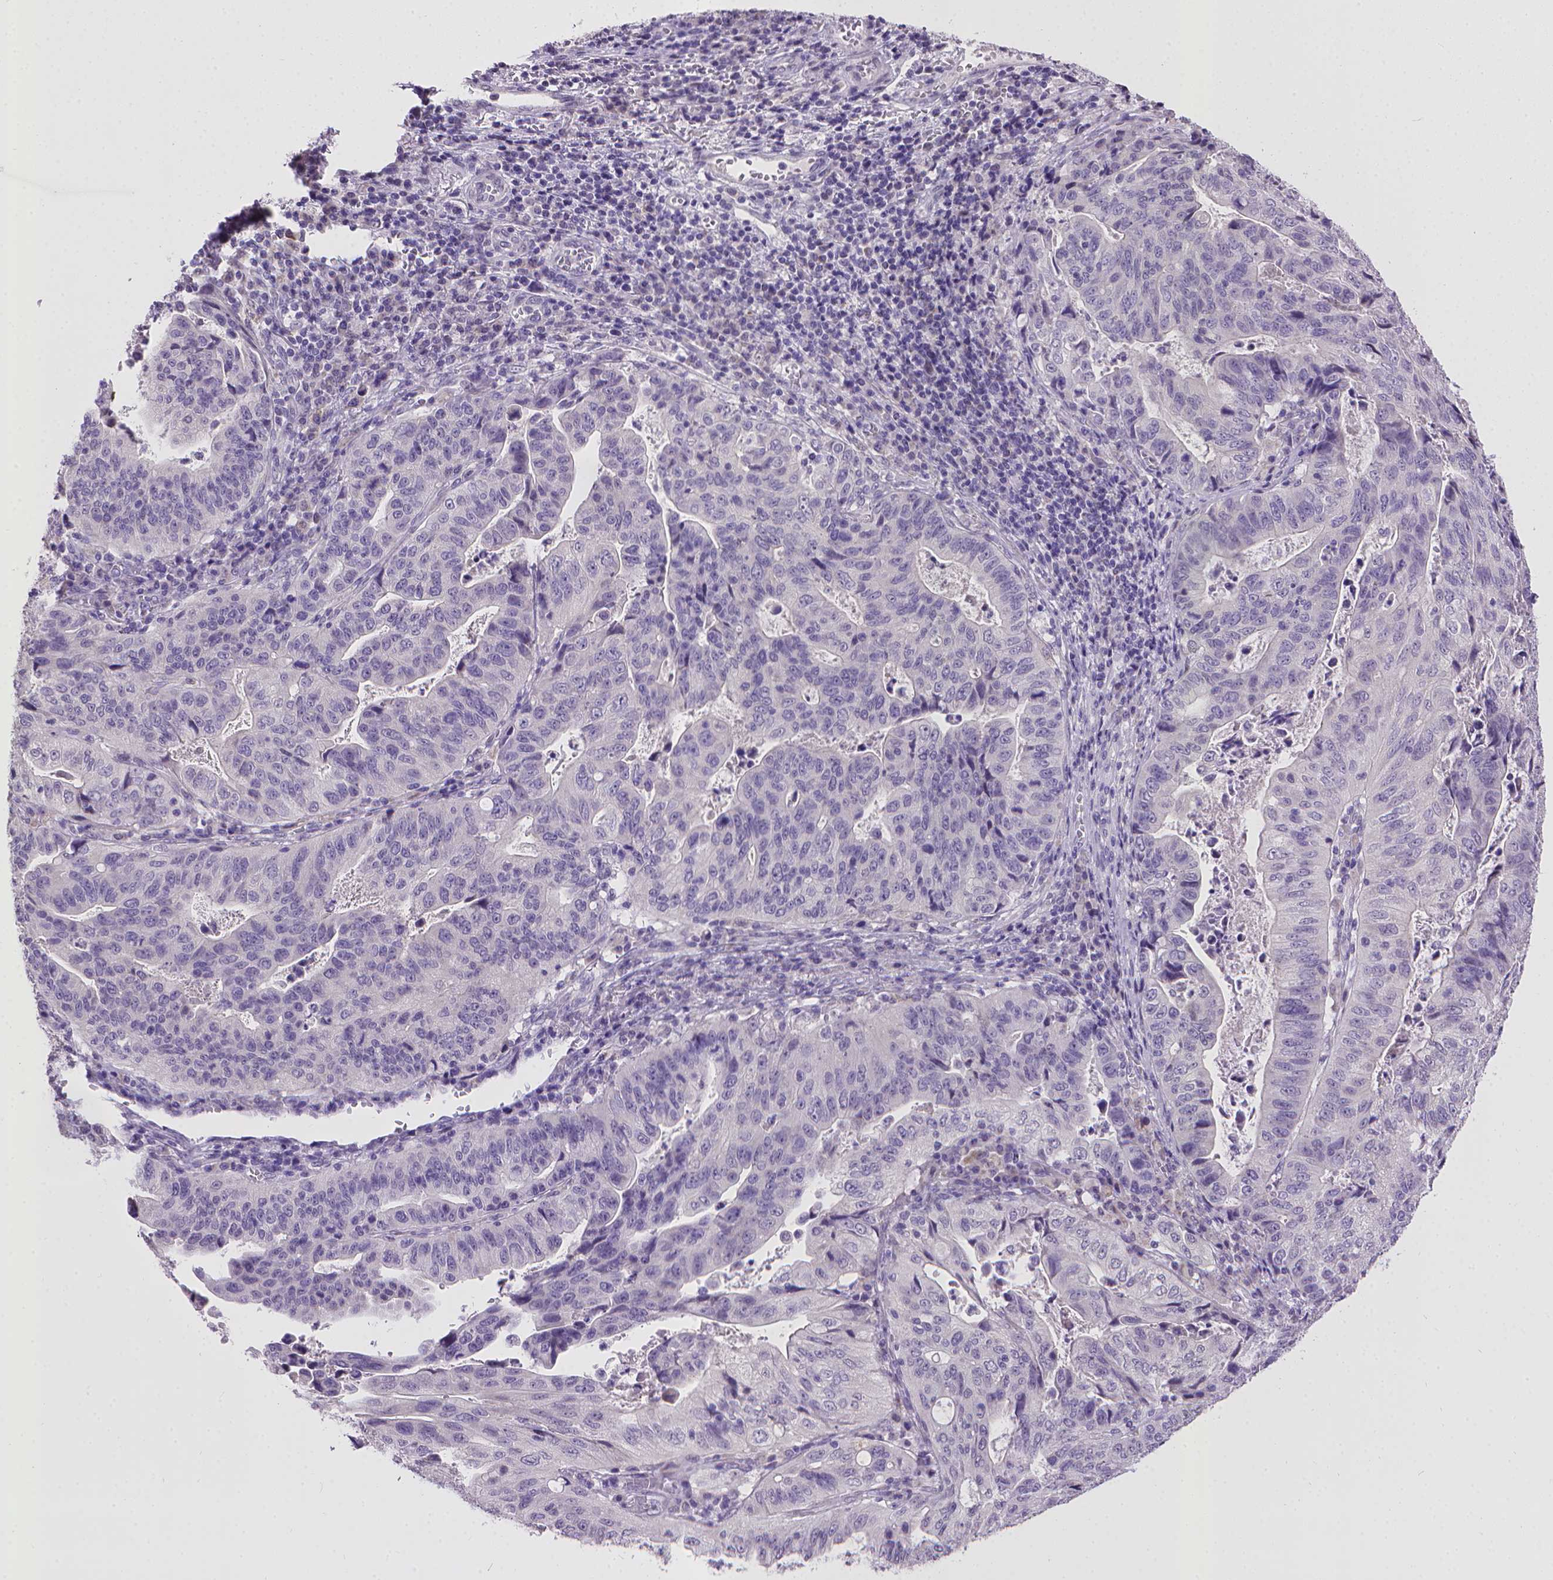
{"staining": {"intensity": "negative", "quantity": "none", "location": "none"}, "tissue": "stomach cancer", "cell_type": "Tumor cells", "image_type": "cancer", "snomed": [{"axis": "morphology", "description": "Adenocarcinoma, NOS"}, {"axis": "topography", "description": "Stomach, upper"}], "caption": "The micrograph reveals no significant expression in tumor cells of adenocarcinoma (stomach).", "gene": "KMO", "patient": {"sex": "female", "age": 67}}